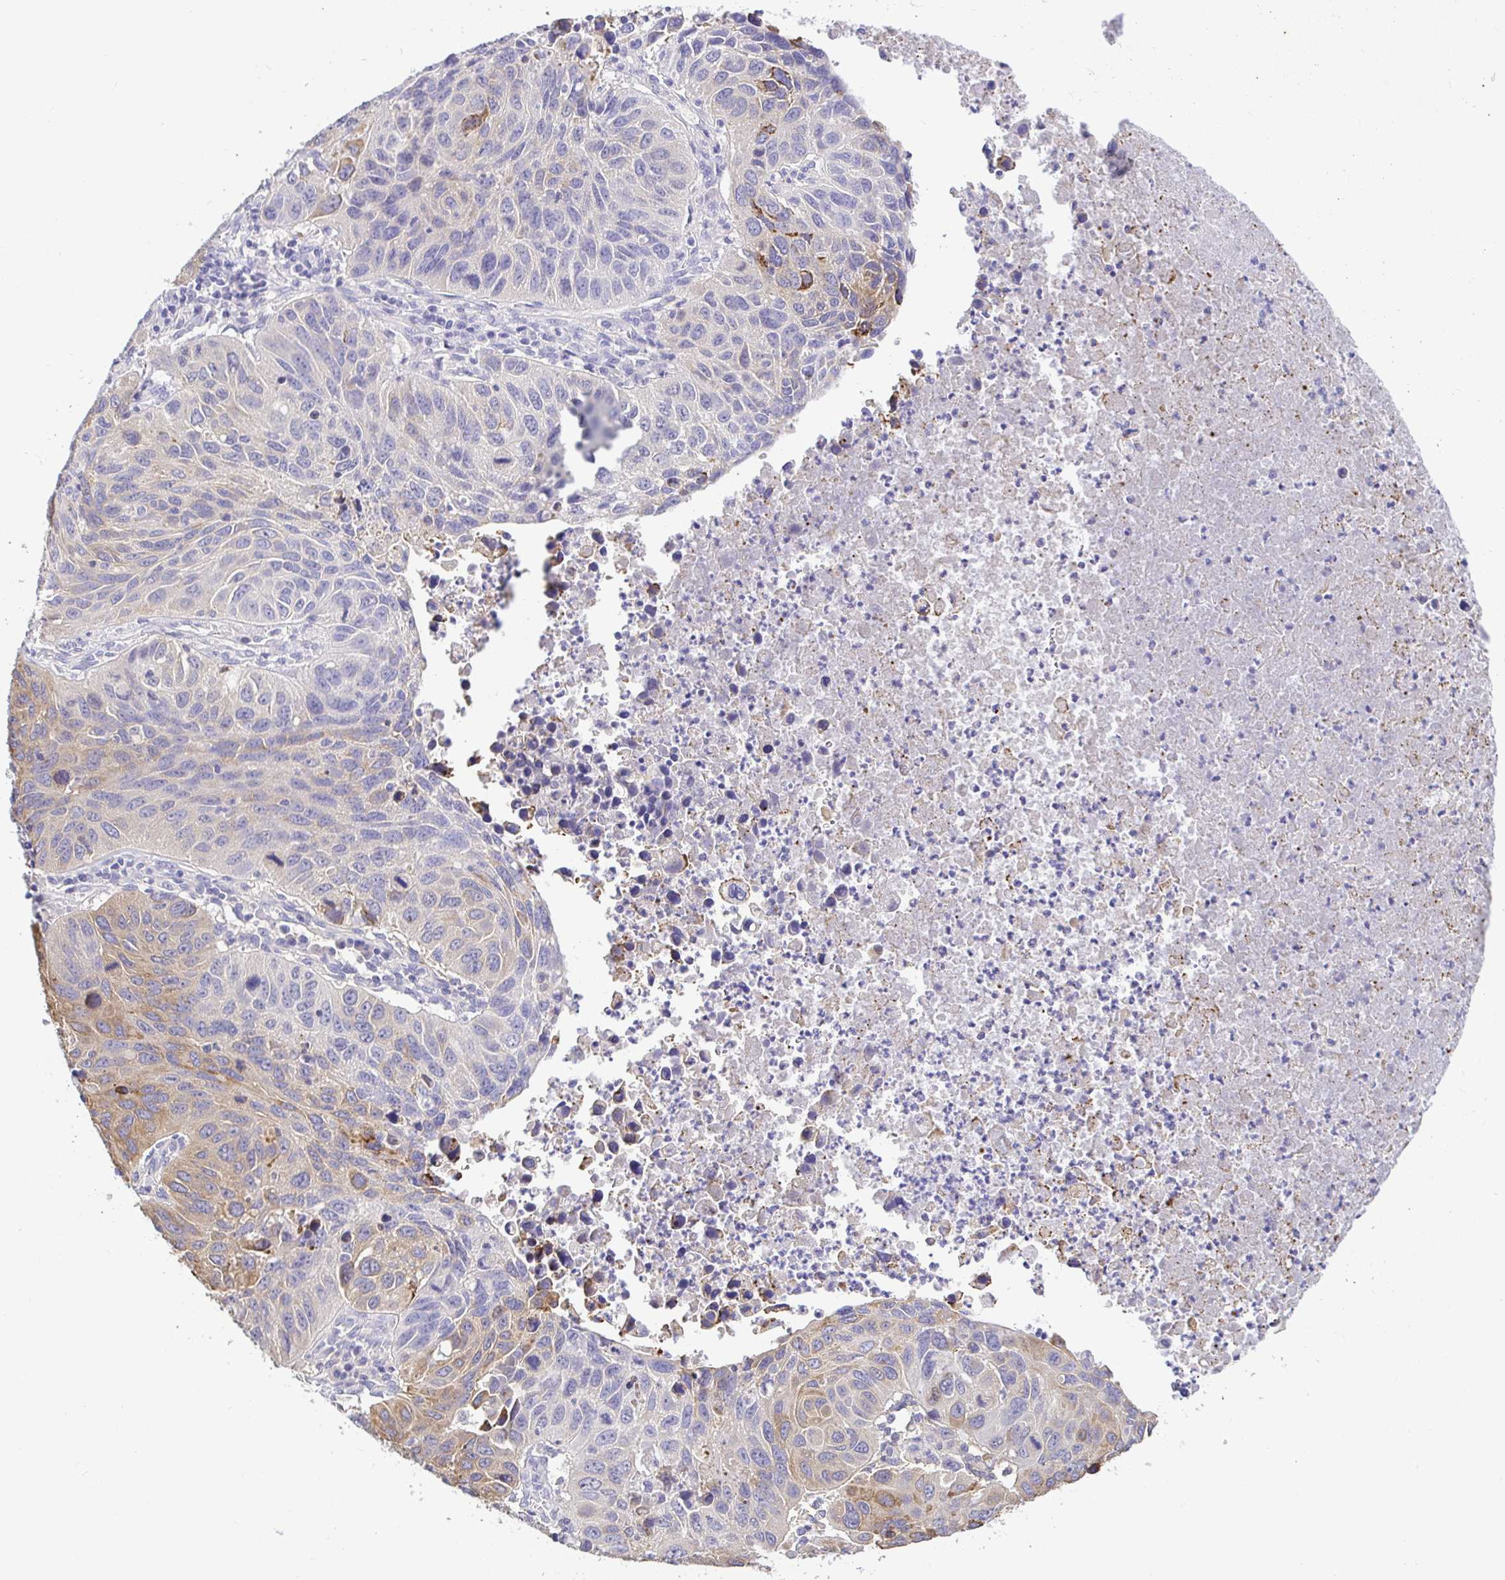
{"staining": {"intensity": "moderate", "quantity": "<25%", "location": "cytoplasmic/membranous"}, "tissue": "lung cancer", "cell_type": "Tumor cells", "image_type": "cancer", "snomed": [{"axis": "morphology", "description": "Squamous cell carcinoma, NOS"}, {"axis": "topography", "description": "Lung"}], "caption": "A photomicrograph of lung squamous cell carcinoma stained for a protein displays moderate cytoplasmic/membranous brown staining in tumor cells.", "gene": "CDO1", "patient": {"sex": "female", "age": 61}}